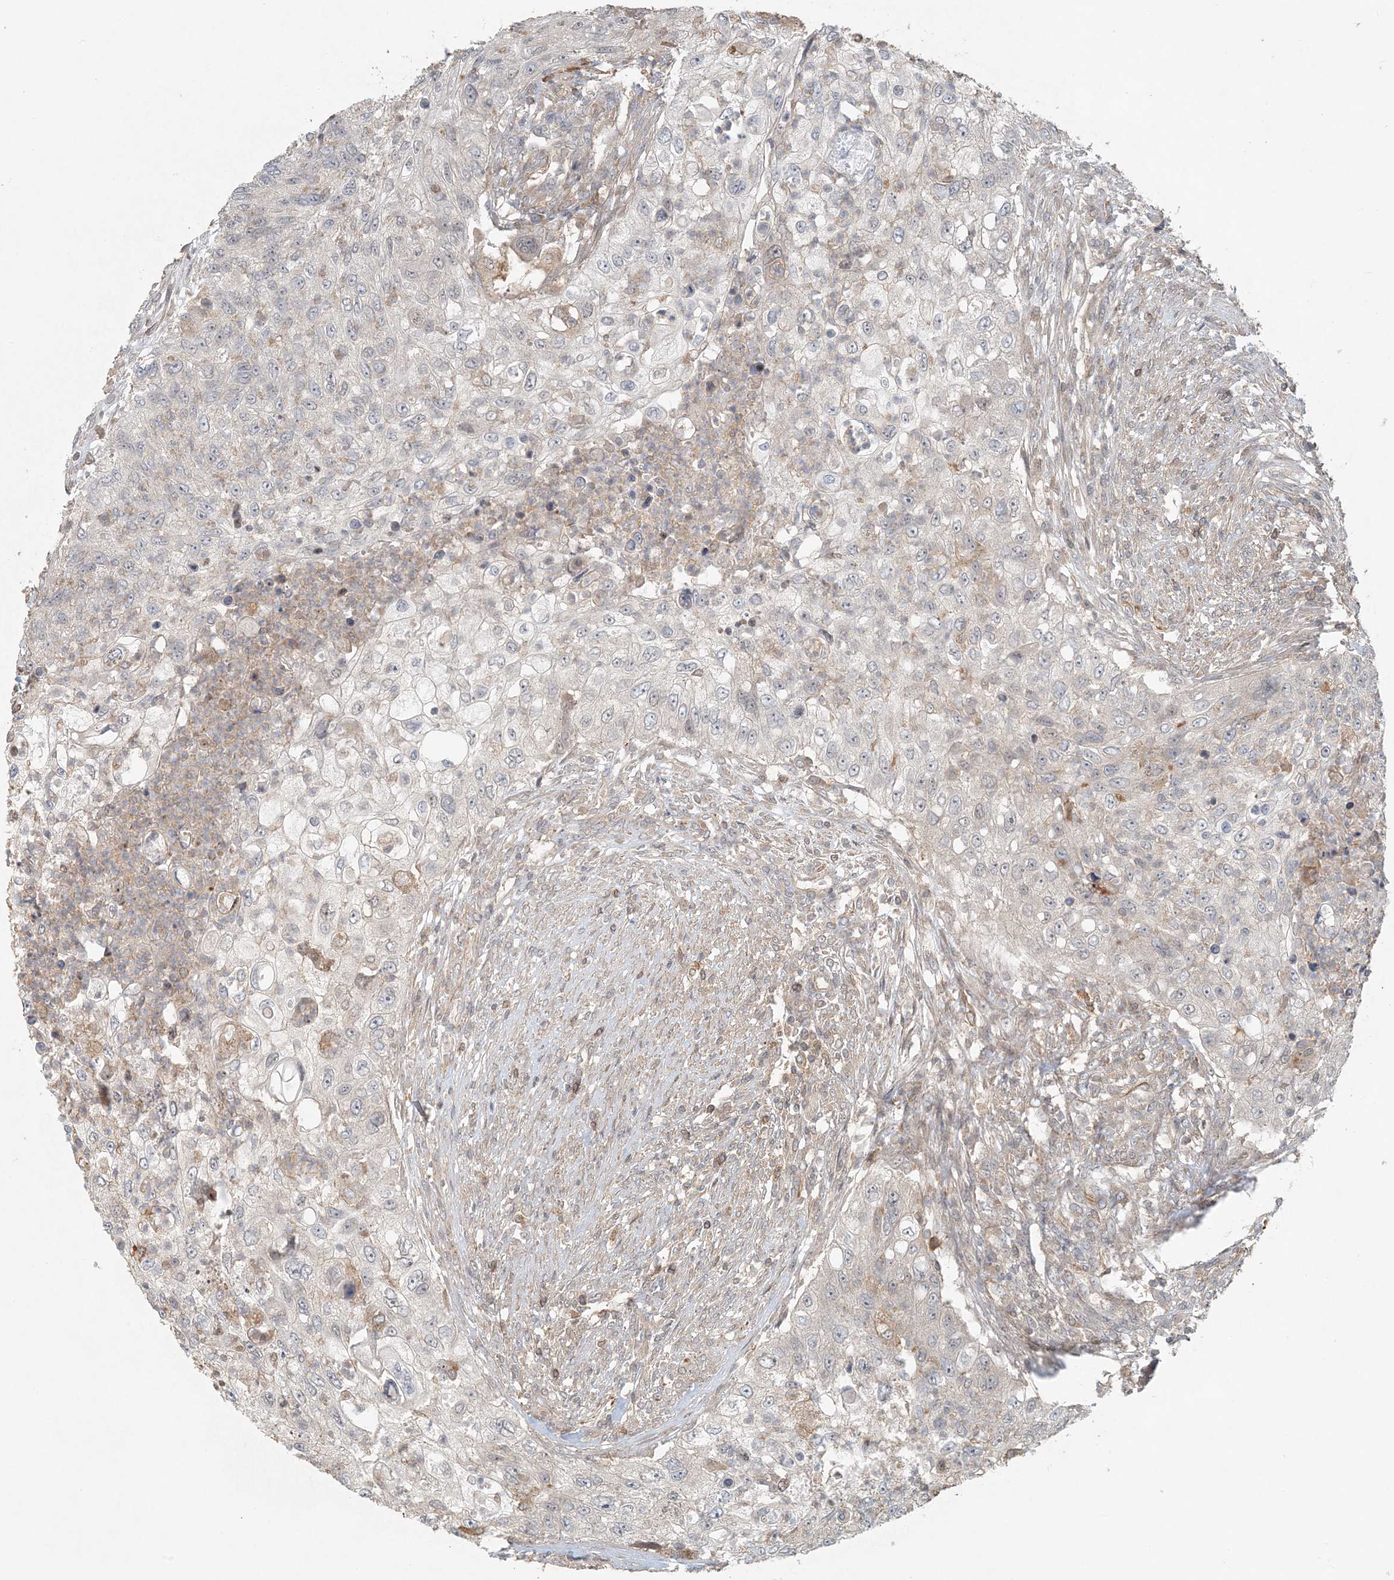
{"staining": {"intensity": "moderate", "quantity": "<25%", "location": "cytoplasmic/membranous"}, "tissue": "urothelial cancer", "cell_type": "Tumor cells", "image_type": "cancer", "snomed": [{"axis": "morphology", "description": "Urothelial carcinoma, High grade"}, {"axis": "topography", "description": "Urinary bladder"}], "caption": "This histopathology image shows IHC staining of urothelial cancer, with low moderate cytoplasmic/membranous staining in approximately <25% of tumor cells.", "gene": "OBI1", "patient": {"sex": "female", "age": 60}}